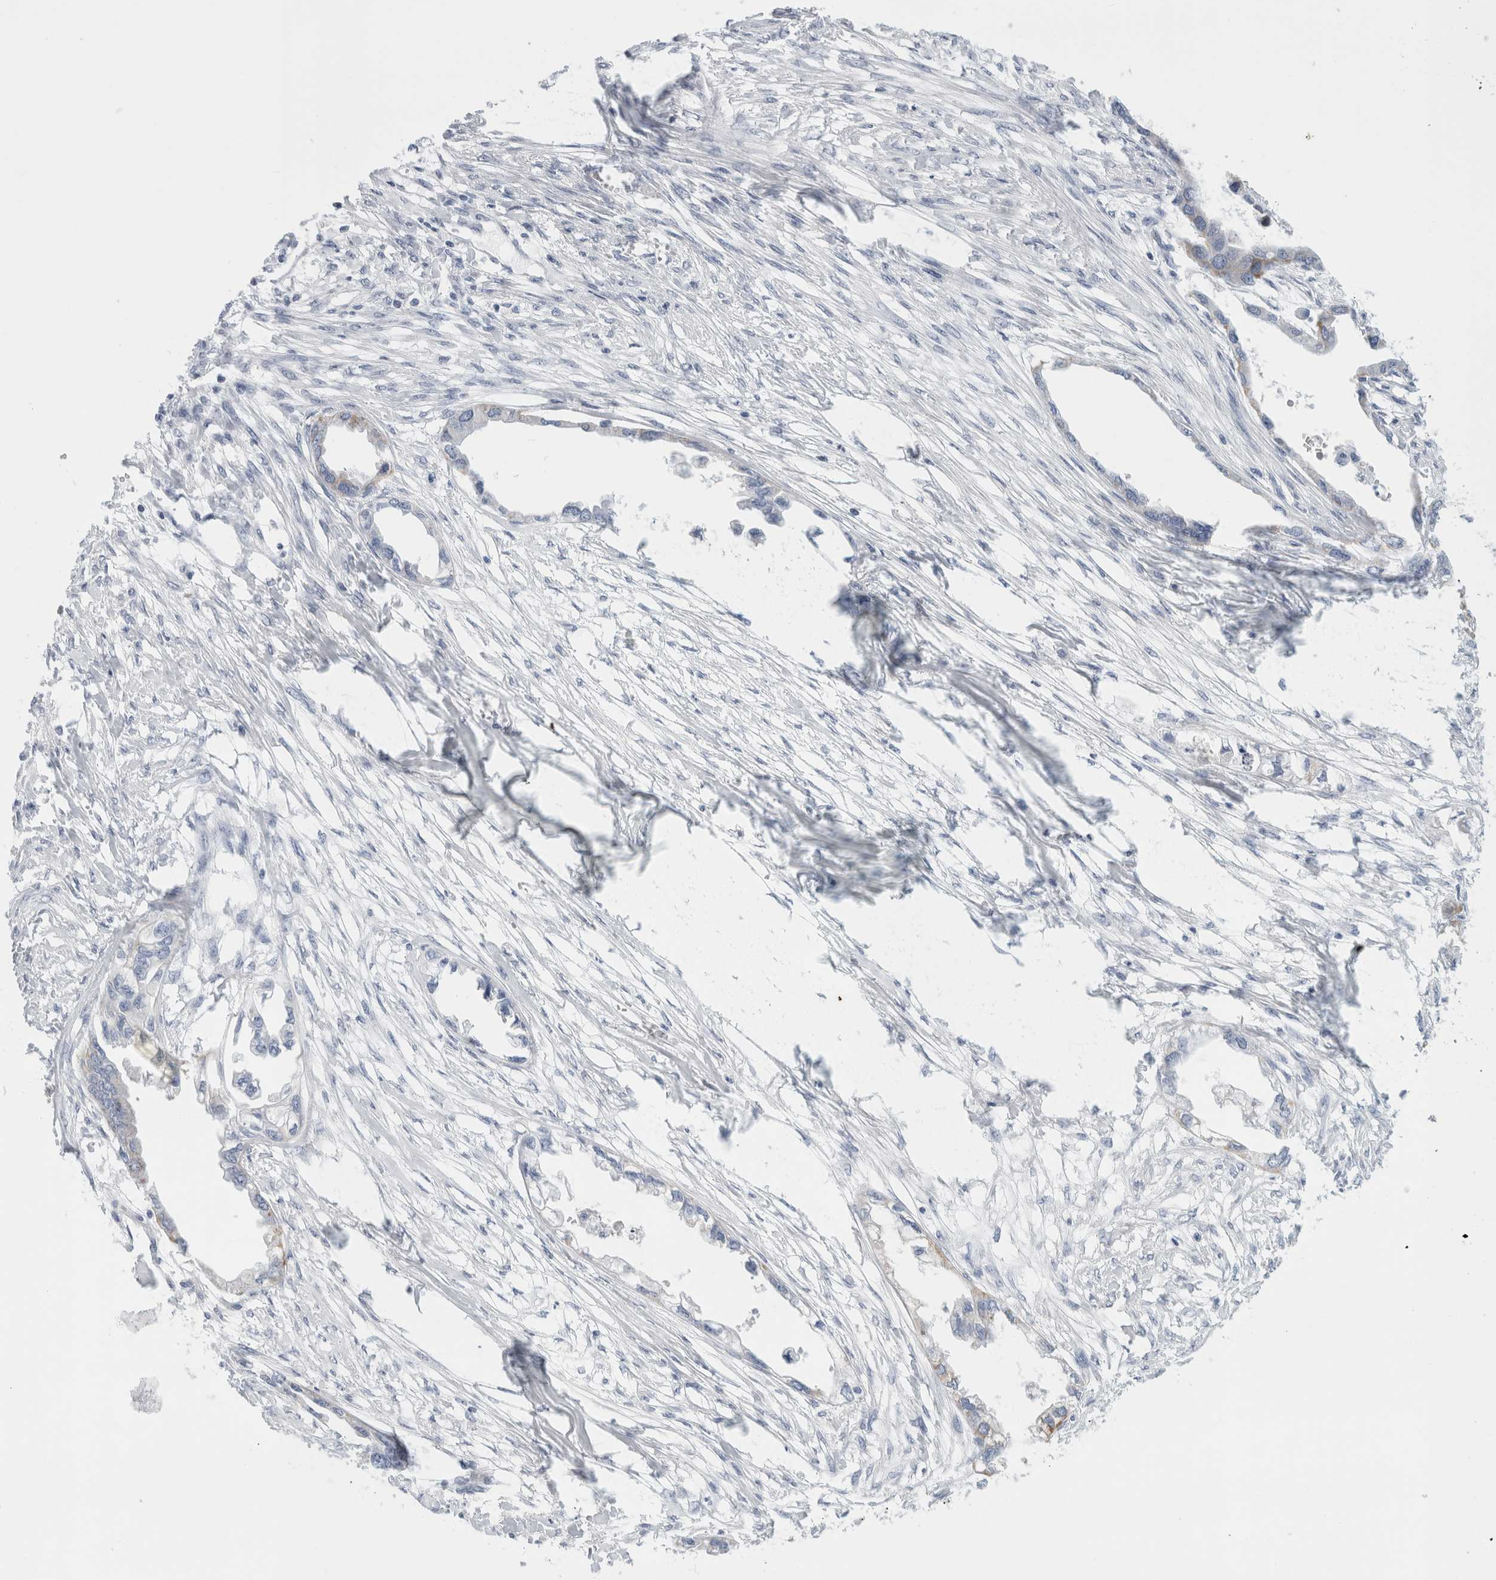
{"staining": {"intensity": "weak", "quantity": "<25%", "location": "cytoplasmic/membranous"}, "tissue": "endometrial cancer", "cell_type": "Tumor cells", "image_type": "cancer", "snomed": [{"axis": "morphology", "description": "Adenocarcinoma, NOS"}, {"axis": "morphology", "description": "Adenocarcinoma, metastatic, NOS"}, {"axis": "topography", "description": "Adipose tissue"}, {"axis": "topography", "description": "Endometrium"}], "caption": "Immunohistochemistry of human endometrial cancer exhibits no staining in tumor cells. The staining was performed using DAB to visualize the protein expression in brown, while the nuclei were stained in blue with hematoxylin (Magnification: 20x).", "gene": "ECHDC2", "patient": {"sex": "female", "age": 67}}